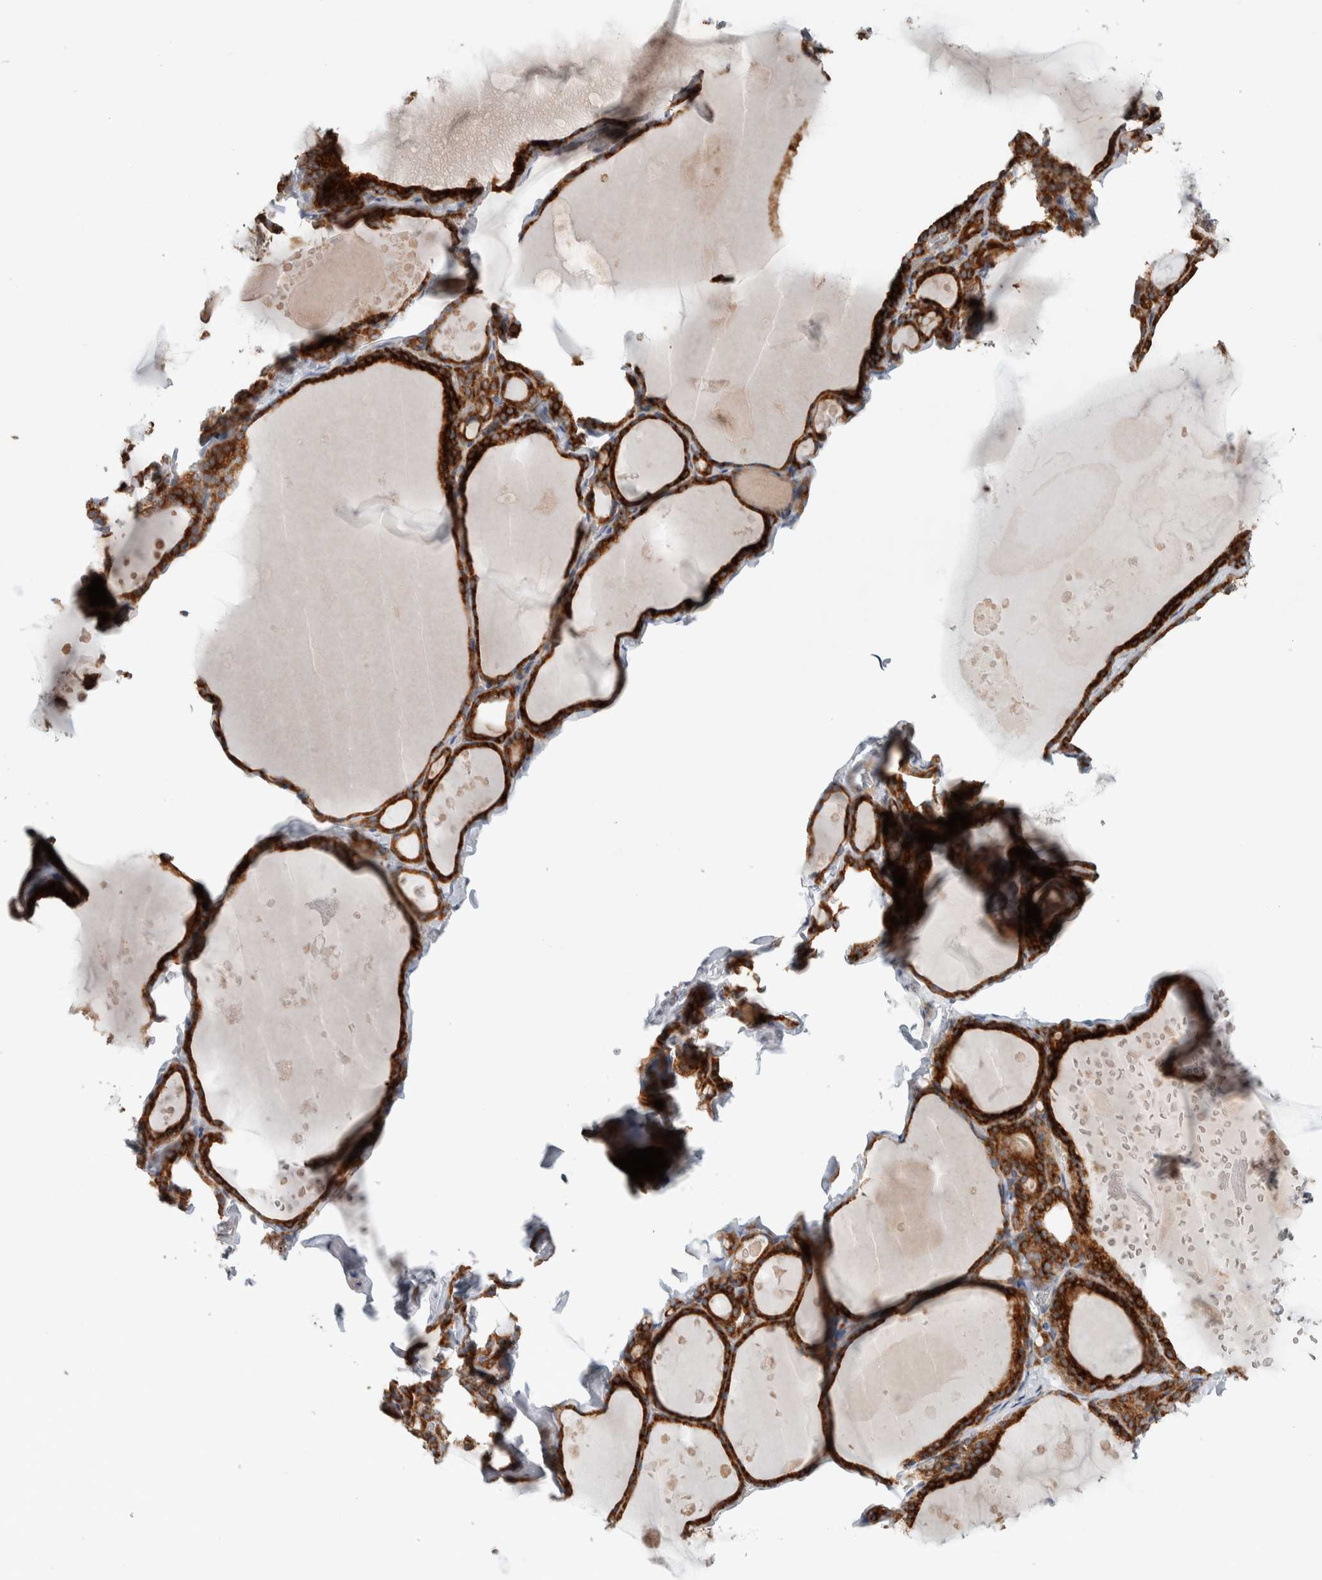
{"staining": {"intensity": "strong", "quantity": ">75%", "location": "cytoplasmic/membranous"}, "tissue": "thyroid gland", "cell_type": "Glandular cells", "image_type": "normal", "snomed": [{"axis": "morphology", "description": "Normal tissue, NOS"}, {"axis": "topography", "description": "Thyroid gland"}], "caption": "A brown stain highlights strong cytoplasmic/membranous staining of a protein in glandular cells of unremarkable thyroid gland. (Stains: DAB (3,3'-diaminobenzidine) in brown, nuclei in blue, Microscopy: brightfield microscopy at high magnification).", "gene": "ADCY8", "patient": {"sex": "male", "age": 56}}